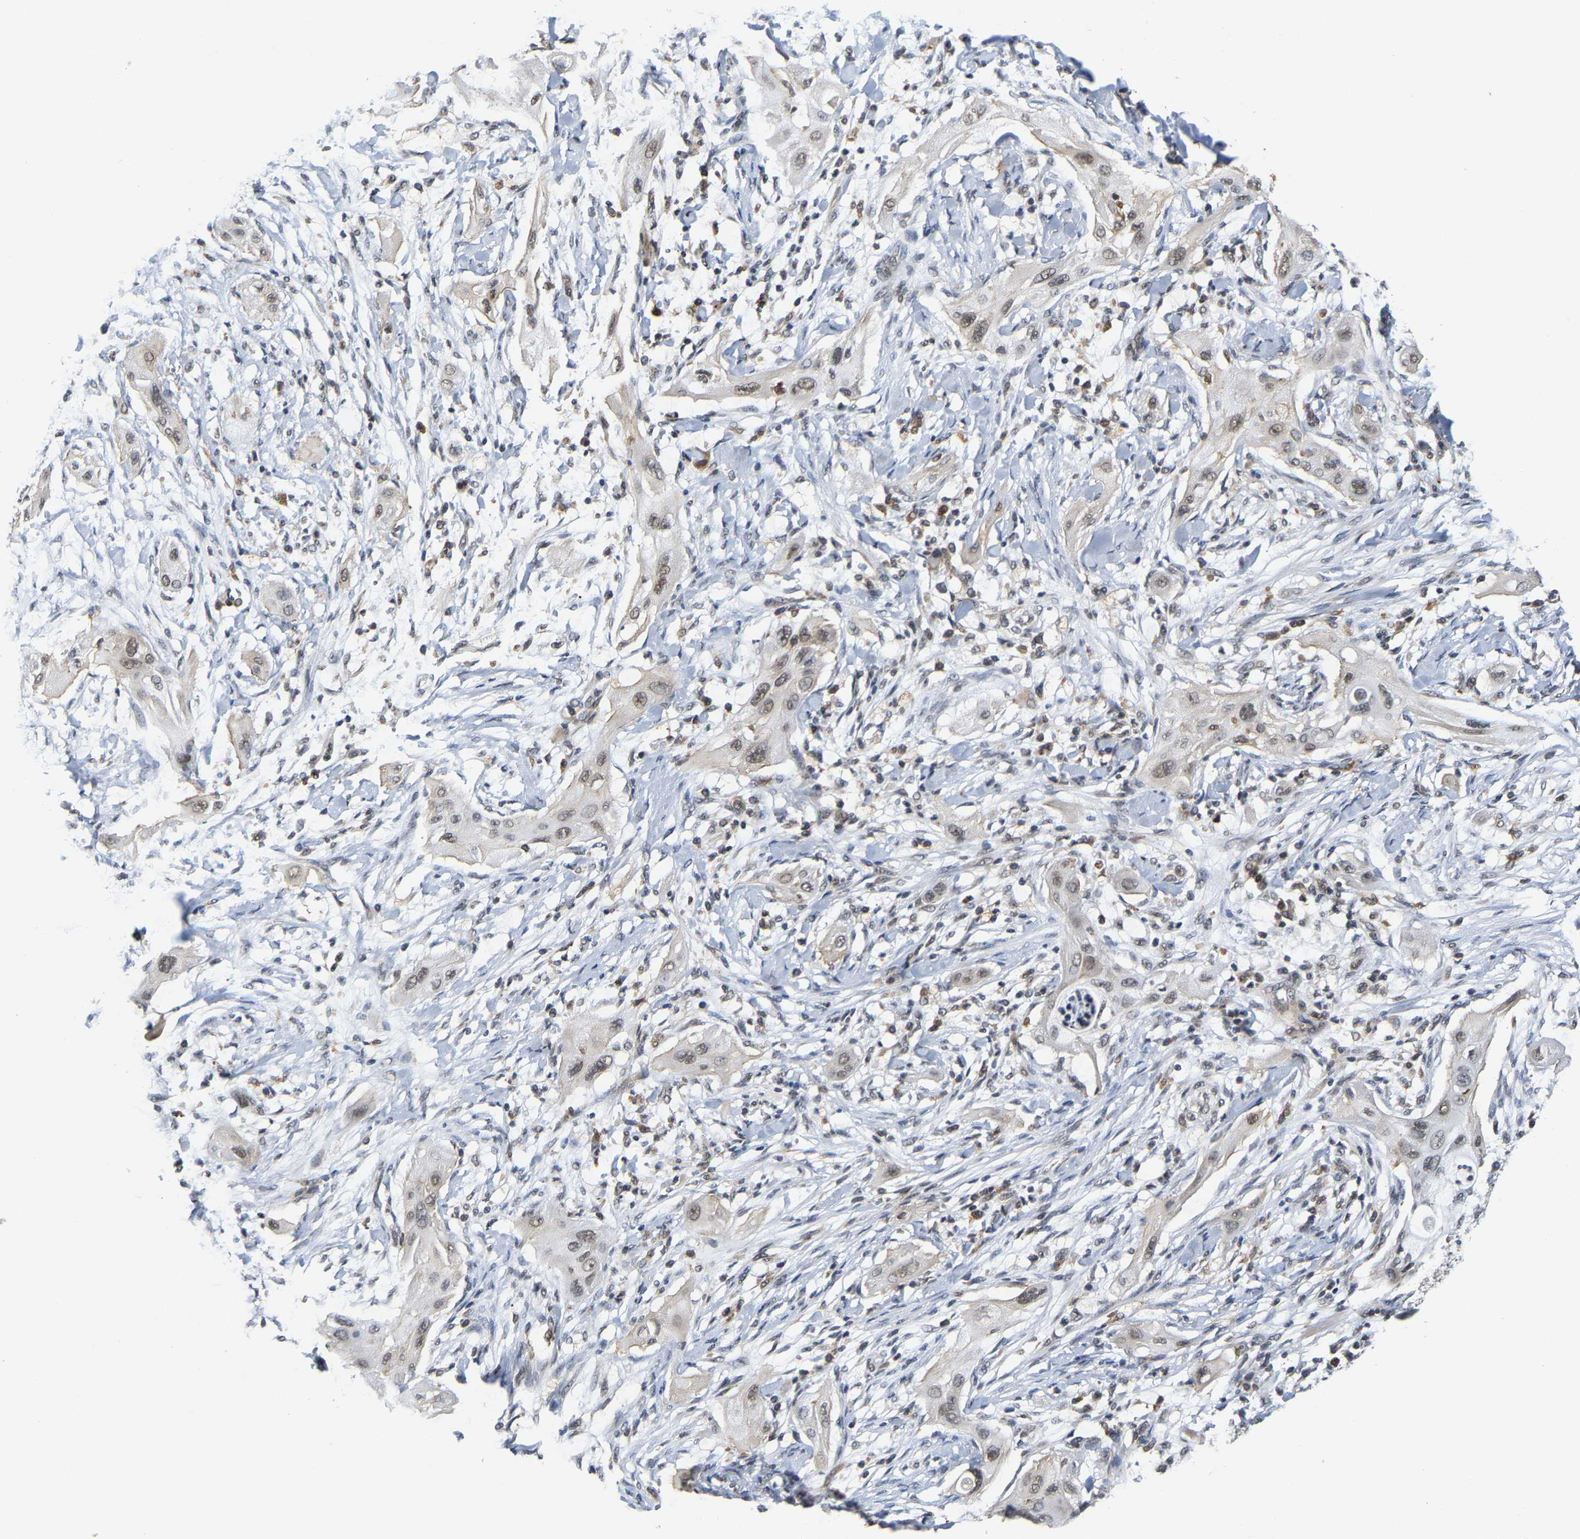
{"staining": {"intensity": "weak", "quantity": ">75%", "location": "nuclear"}, "tissue": "lung cancer", "cell_type": "Tumor cells", "image_type": "cancer", "snomed": [{"axis": "morphology", "description": "Squamous cell carcinoma, NOS"}, {"axis": "topography", "description": "Lung"}], "caption": "An IHC photomicrograph of neoplastic tissue is shown. Protein staining in brown labels weak nuclear positivity in squamous cell carcinoma (lung) within tumor cells.", "gene": "ANKRD6", "patient": {"sex": "female", "age": 47}}